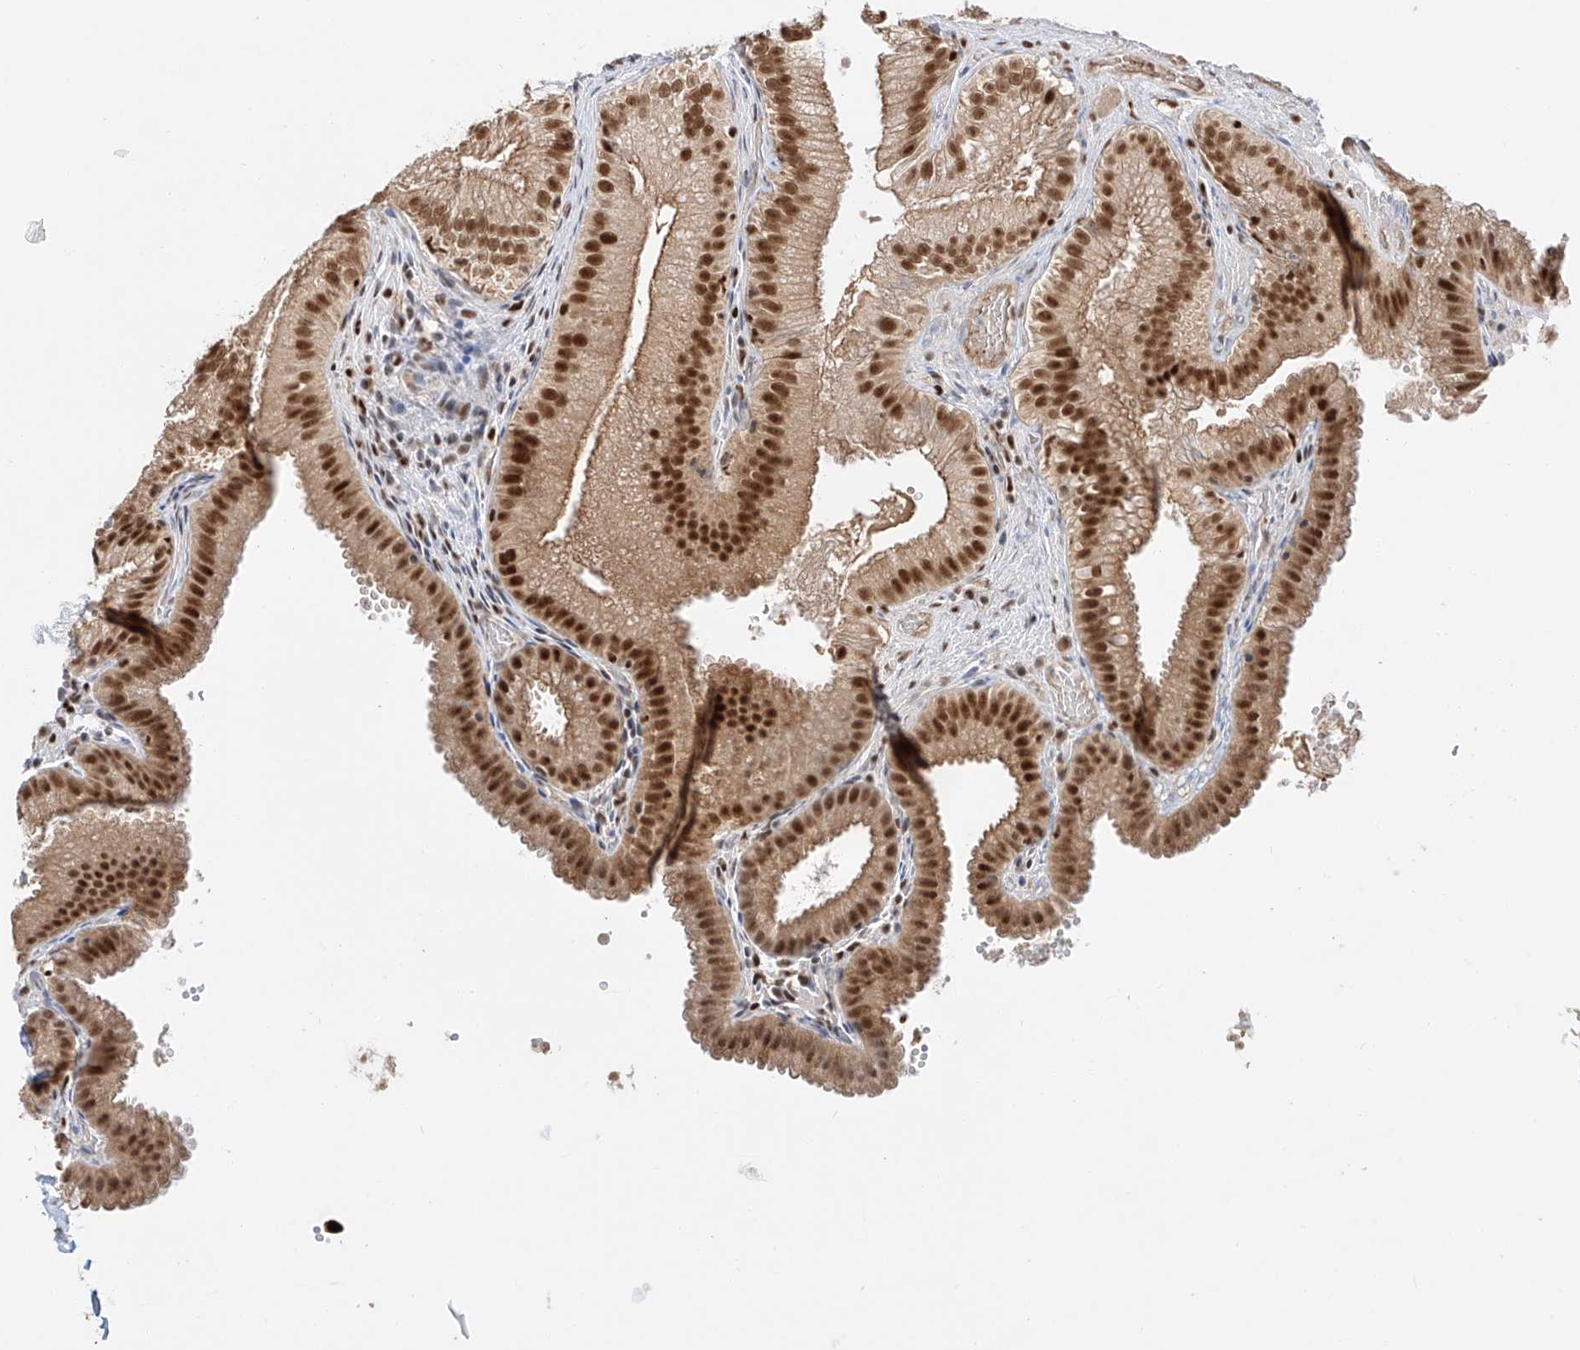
{"staining": {"intensity": "strong", "quantity": ">75%", "location": "cytoplasmic/membranous,nuclear"}, "tissue": "gallbladder", "cell_type": "Glandular cells", "image_type": "normal", "snomed": [{"axis": "morphology", "description": "Normal tissue, NOS"}, {"axis": "topography", "description": "Gallbladder"}], "caption": "Glandular cells reveal strong cytoplasmic/membranous,nuclear staining in about >75% of cells in unremarkable gallbladder.", "gene": "POGK", "patient": {"sex": "female", "age": 30}}